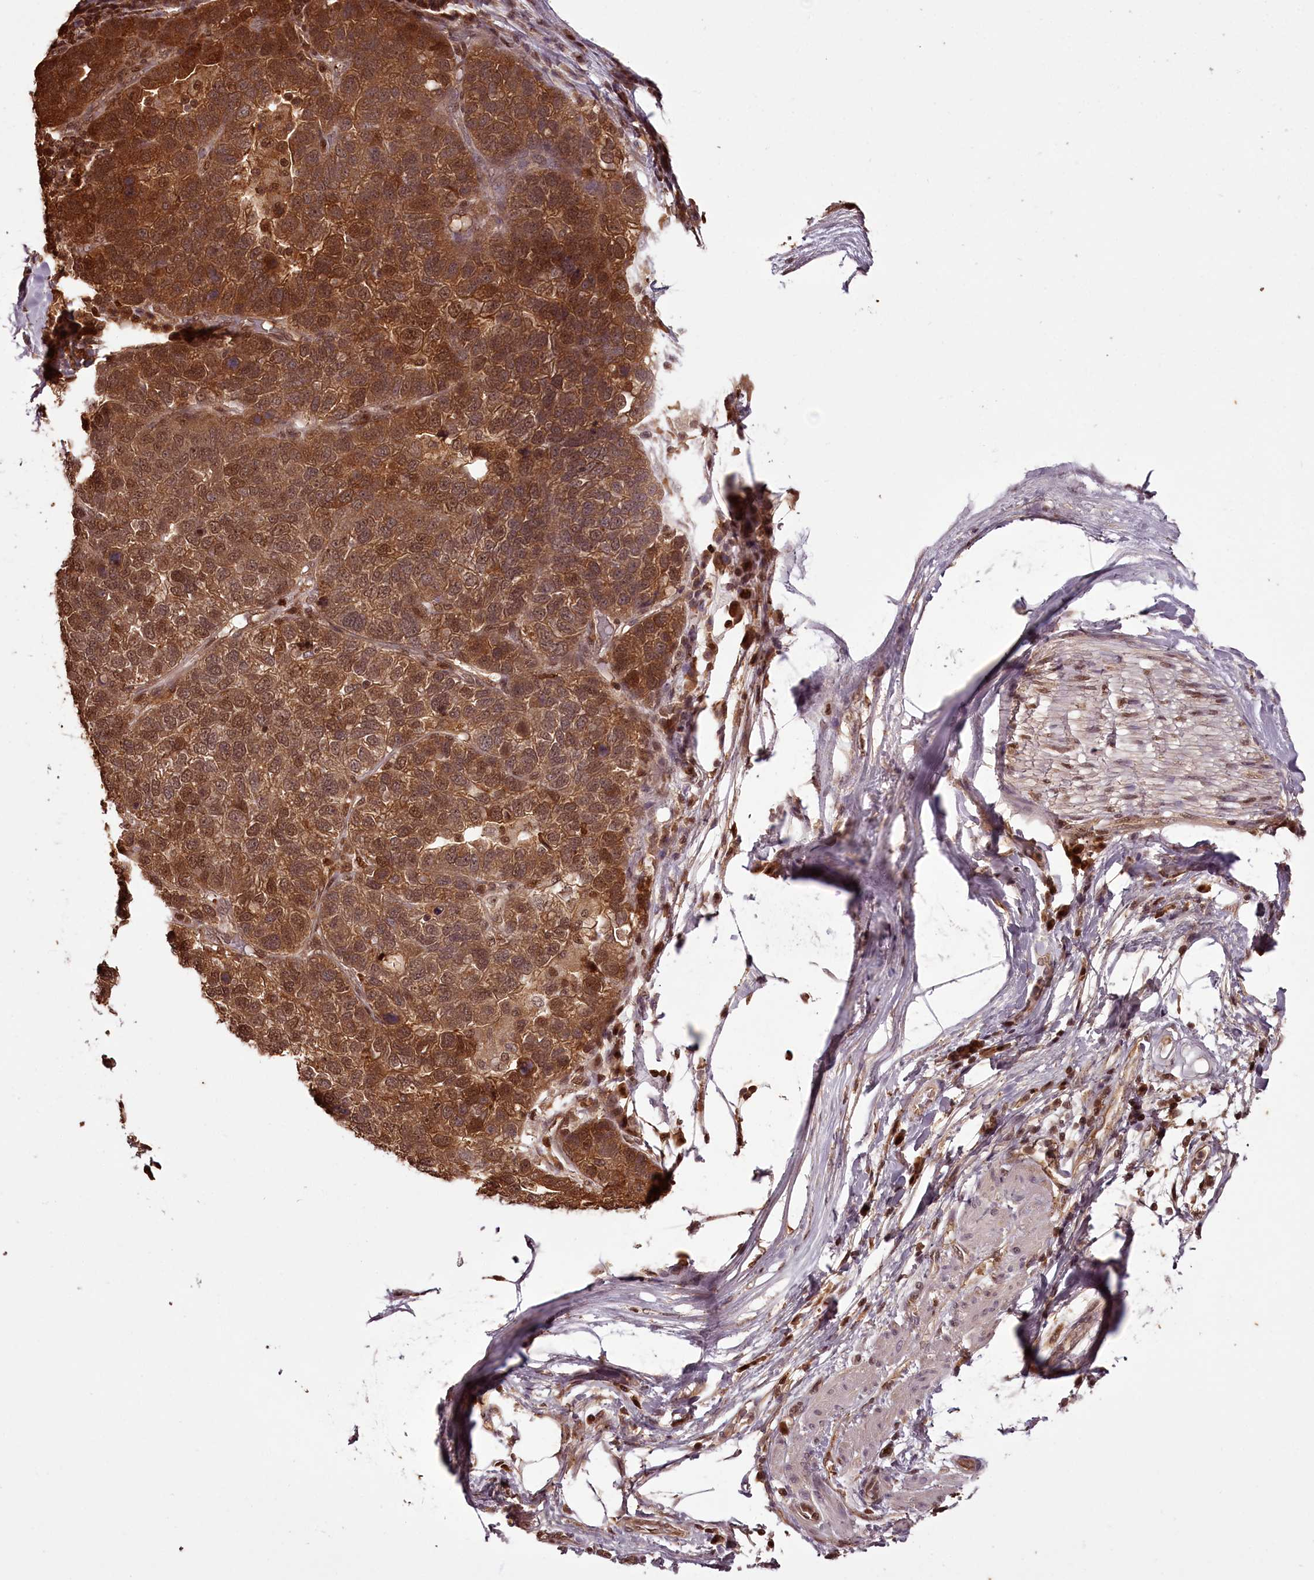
{"staining": {"intensity": "moderate", "quantity": ">75%", "location": "cytoplasmic/membranous,nuclear"}, "tissue": "pancreatic cancer", "cell_type": "Tumor cells", "image_type": "cancer", "snomed": [{"axis": "morphology", "description": "Adenocarcinoma, NOS"}, {"axis": "topography", "description": "Pancreas"}], "caption": "Immunohistochemical staining of pancreatic cancer (adenocarcinoma) reveals medium levels of moderate cytoplasmic/membranous and nuclear expression in approximately >75% of tumor cells. Immunohistochemistry stains the protein in brown and the nuclei are stained blue.", "gene": "NPRL2", "patient": {"sex": "female", "age": 61}}